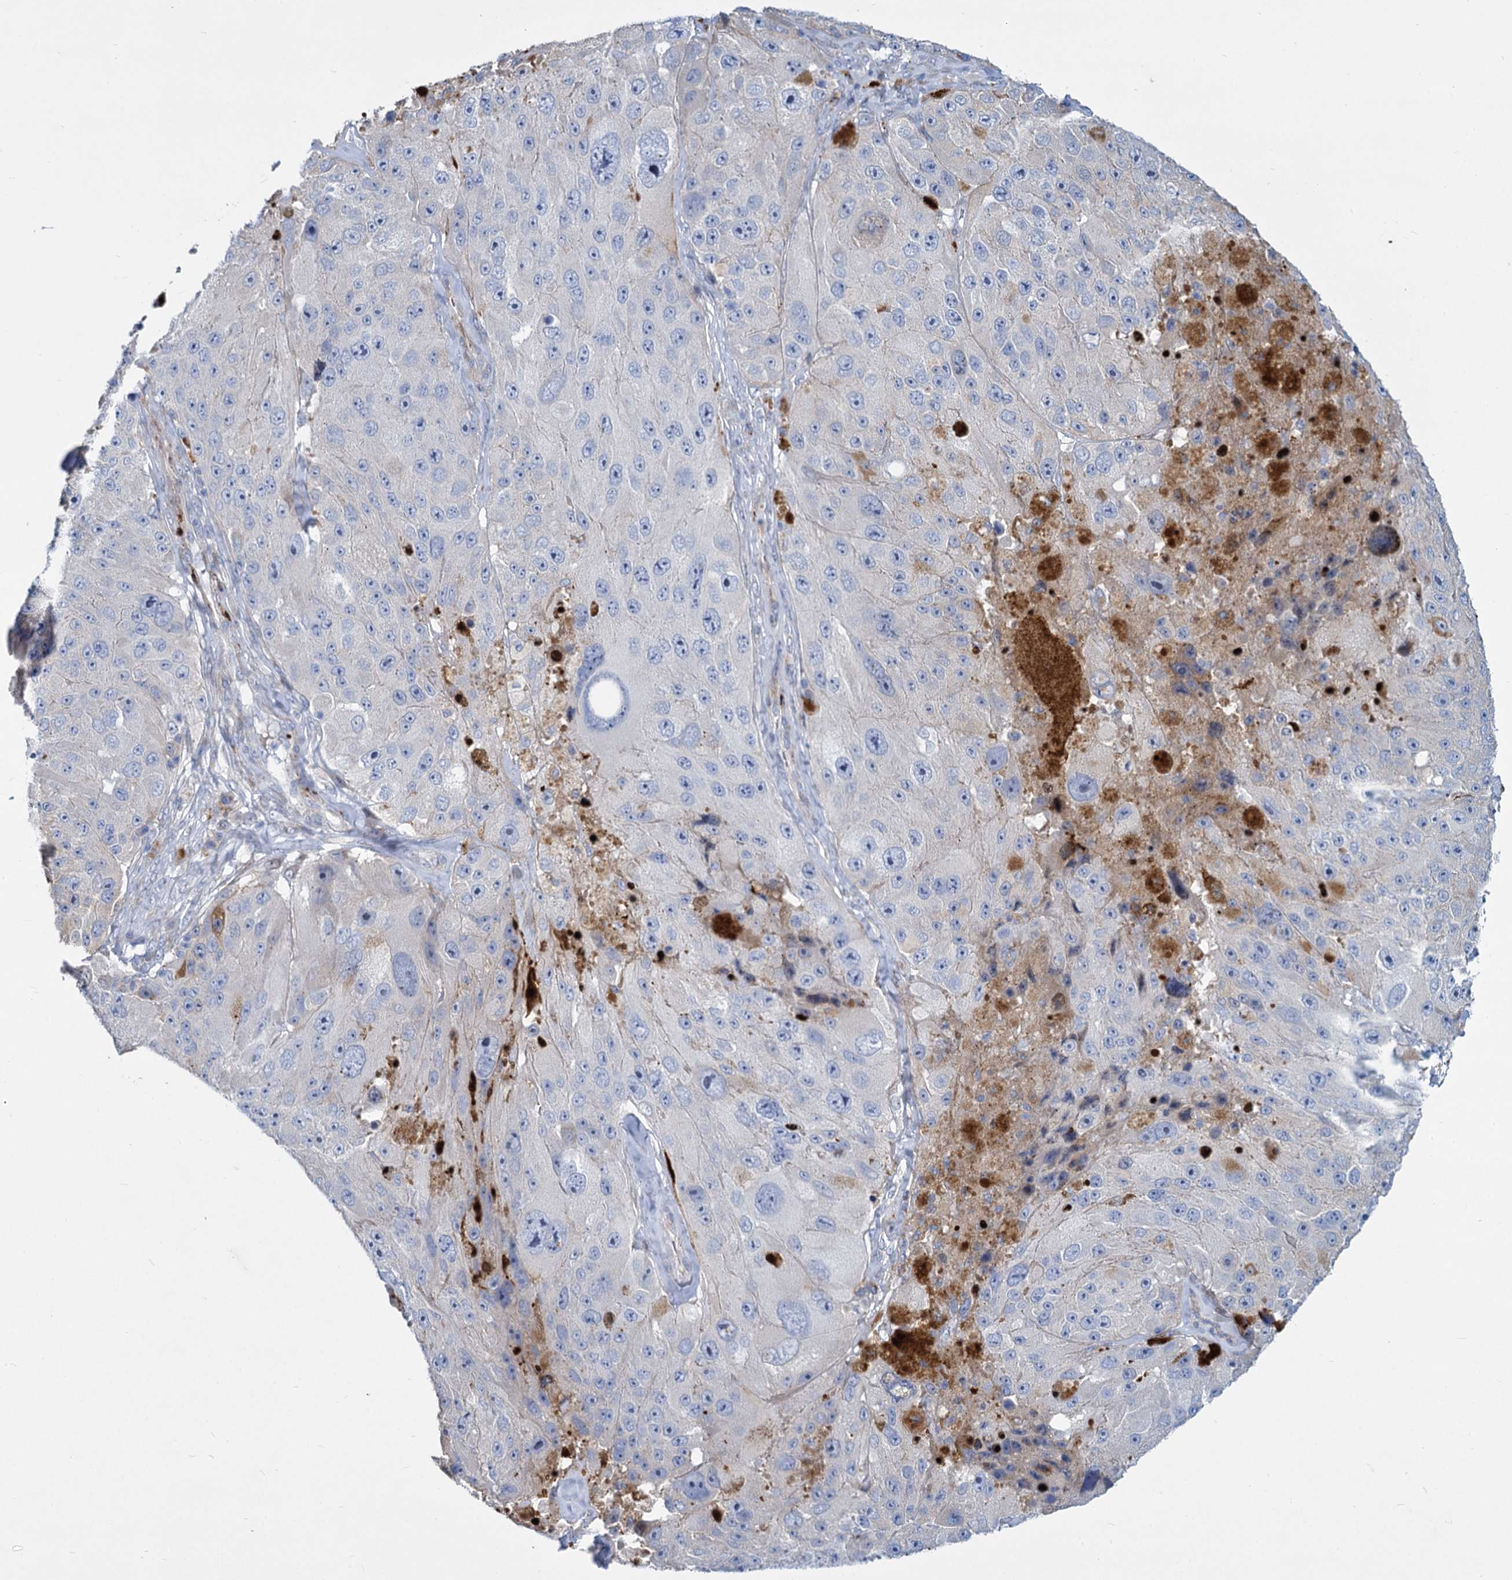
{"staining": {"intensity": "negative", "quantity": "none", "location": "none"}, "tissue": "melanoma", "cell_type": "Tumor cells", "image_type": "cancer", "snomed": [{"axis": "morphology", "description": "Malignant melanoma, Metastatic site"}, {"axis": "topography", "description": "Lymph node"}], "caption": "DAB (3,3'-diaminobenzidine) immunohistochemical staining of malignant melanoma (metastatic site) shows no significant positivity in tumor cells. (Stains: DAB (3,3'-diaminobenzidine) immunohistochemistry (IHC) with hematoxylin counter stain, Microscopy: brightfield microscopy at high magnification).", "gene": "TRIM77", "patient": {"sex": "male", "age": 62}}